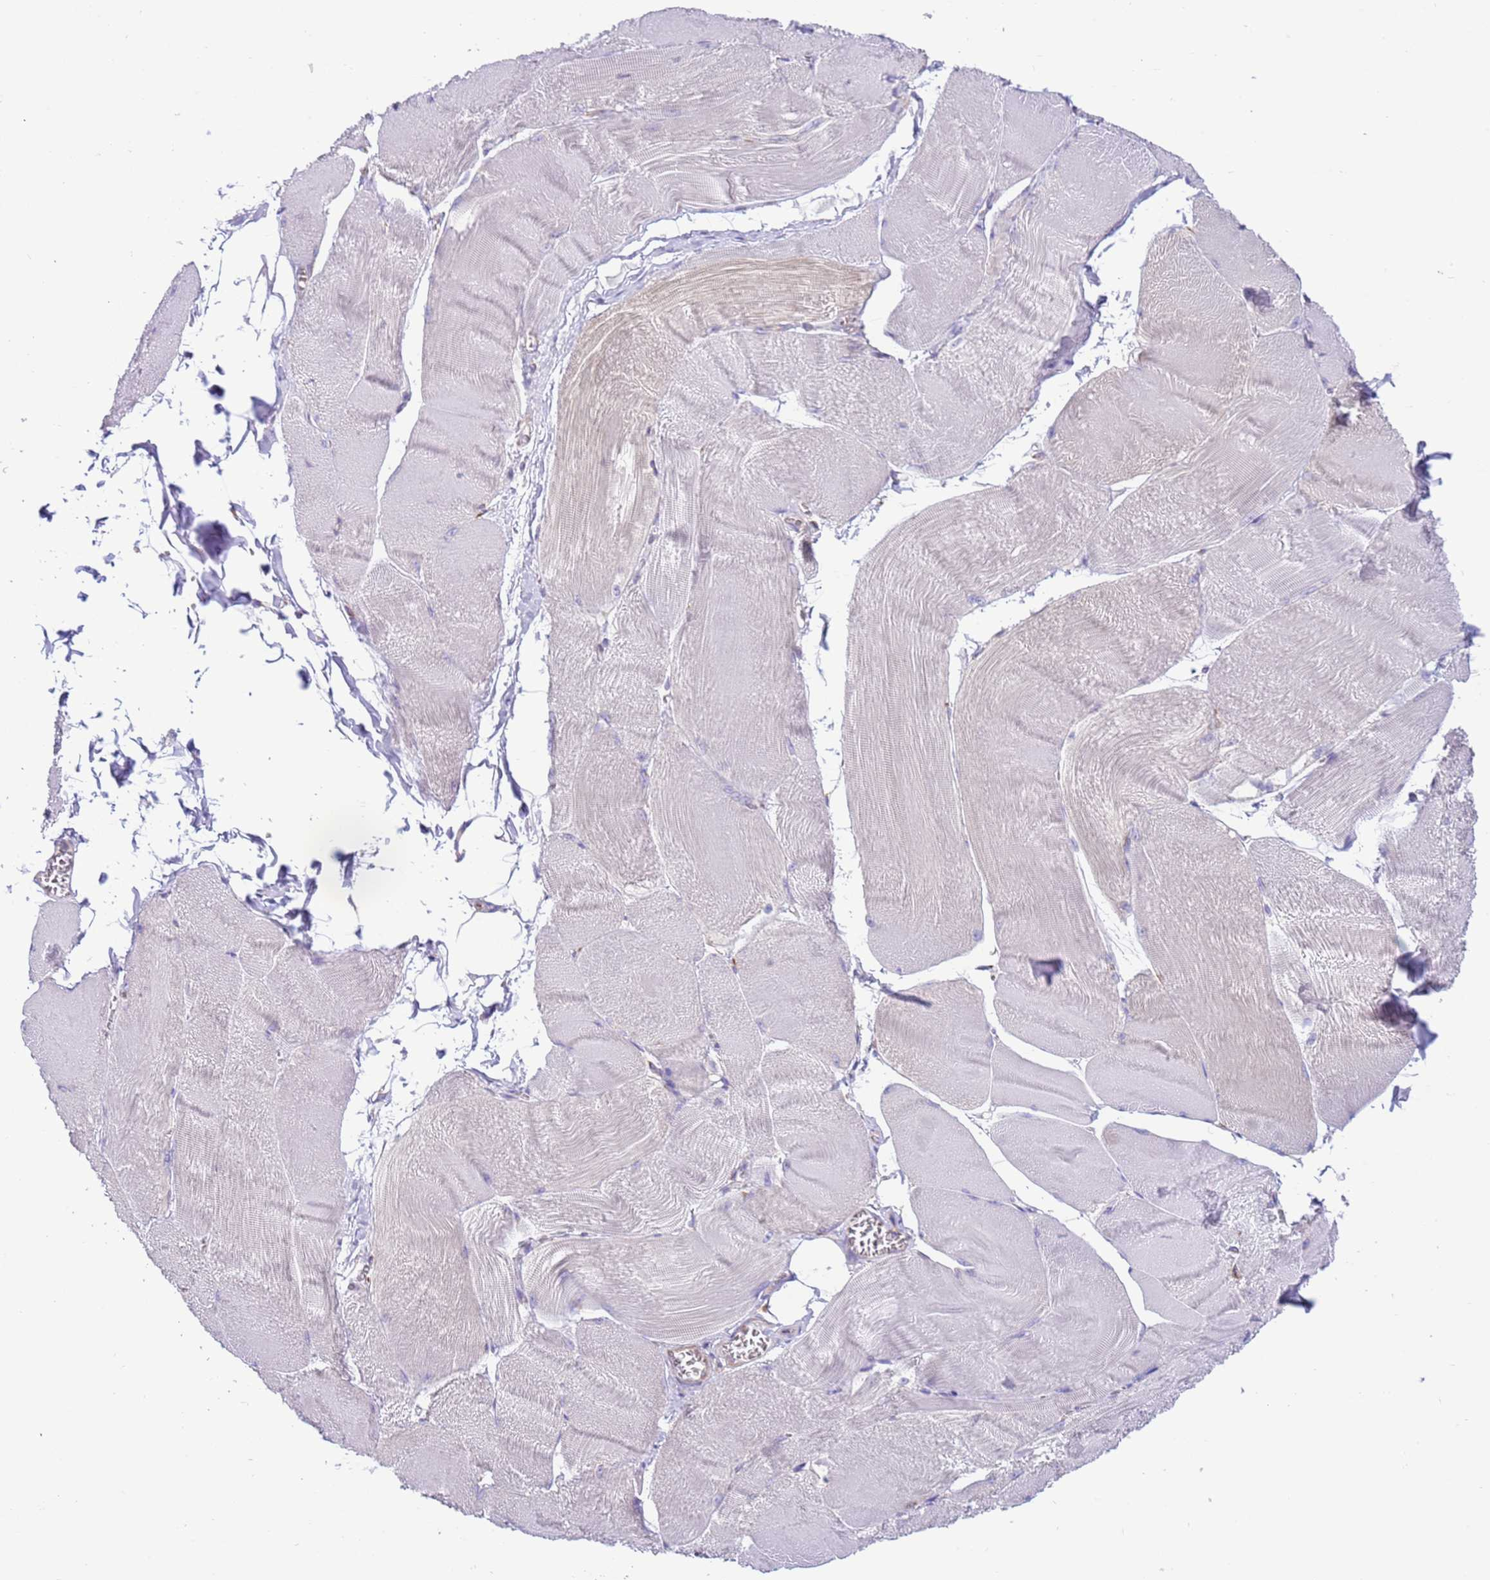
{"staining": {"intensity": "negative", "quantity": "none", "location": "none"}, "tissue": "skeletal muscle", "cell_type": "Myocytes", "image_type": "normal", "snomed": [{"axis": "morphology", "description": "Normal tissue, NOS"}, {"axis": "morphology", "description": "Basal cell carcinoma"}, {"axis": "topography", "description": "Skeletal muscle"}], "caption": "Normal skeletal muscle was stained to show a protein in brown. There is no significant positivity in myocytes. (DAB IHC visualized using brightfield microscopy, high magnification).", "gene": "VARS1", "patient": {"sex": "female", "age": 64}}